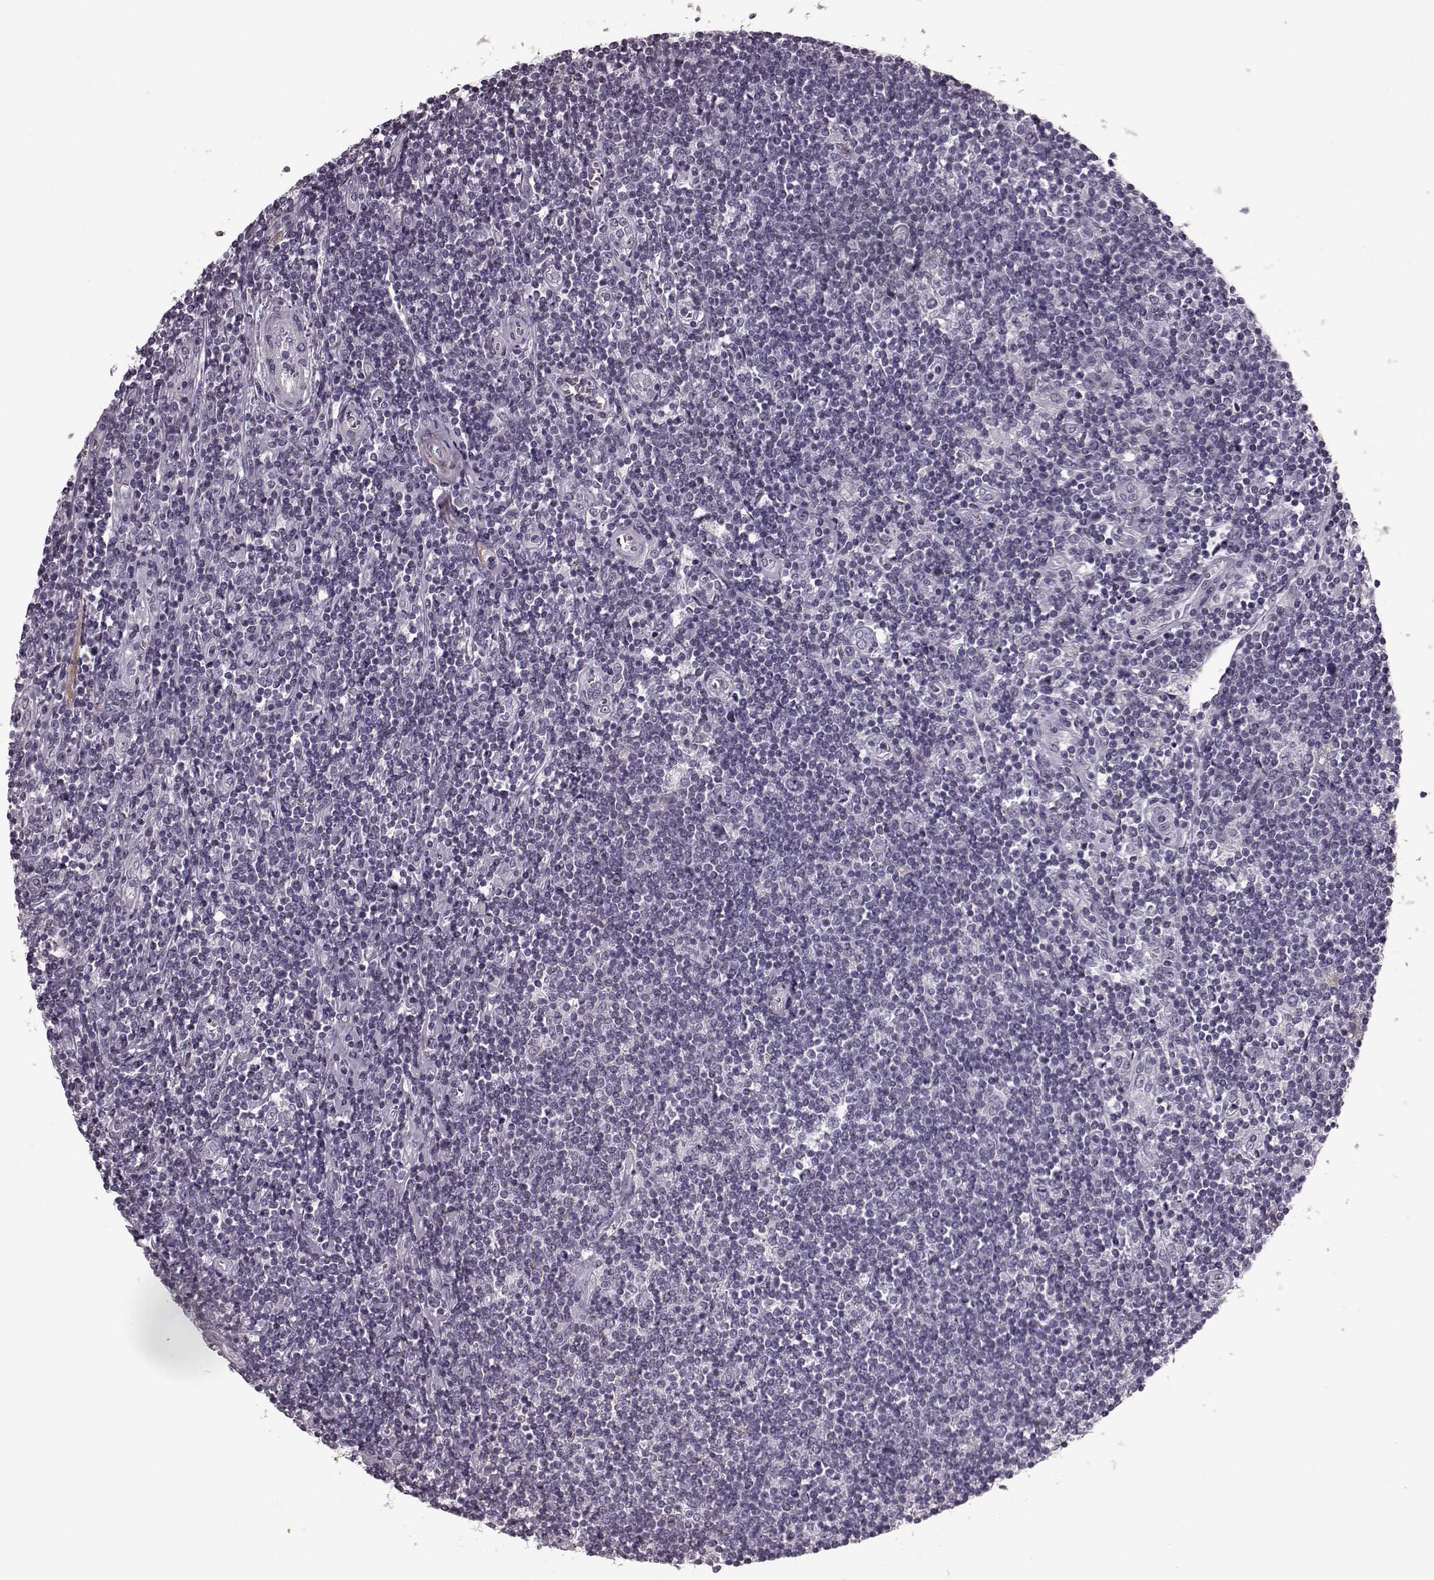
{"staining": {"intensity": "negative", "quantity": "none", "location": "none"}, "tissue": "lymphoma", "cell_type": "Tumor cells", "image_type": "cancer", "snomed": [{"axis": "morphology", "description": "Hodgkin's disease, NOS"}, {"axis": "topography", "description": "Lymph node"}], "caption": "Hodgkin's disease was stained to show a protein in brown. There is no significant expression in tumor cells.", "gene": "CST7", "patient": {"sex": "male", "age": 40}}